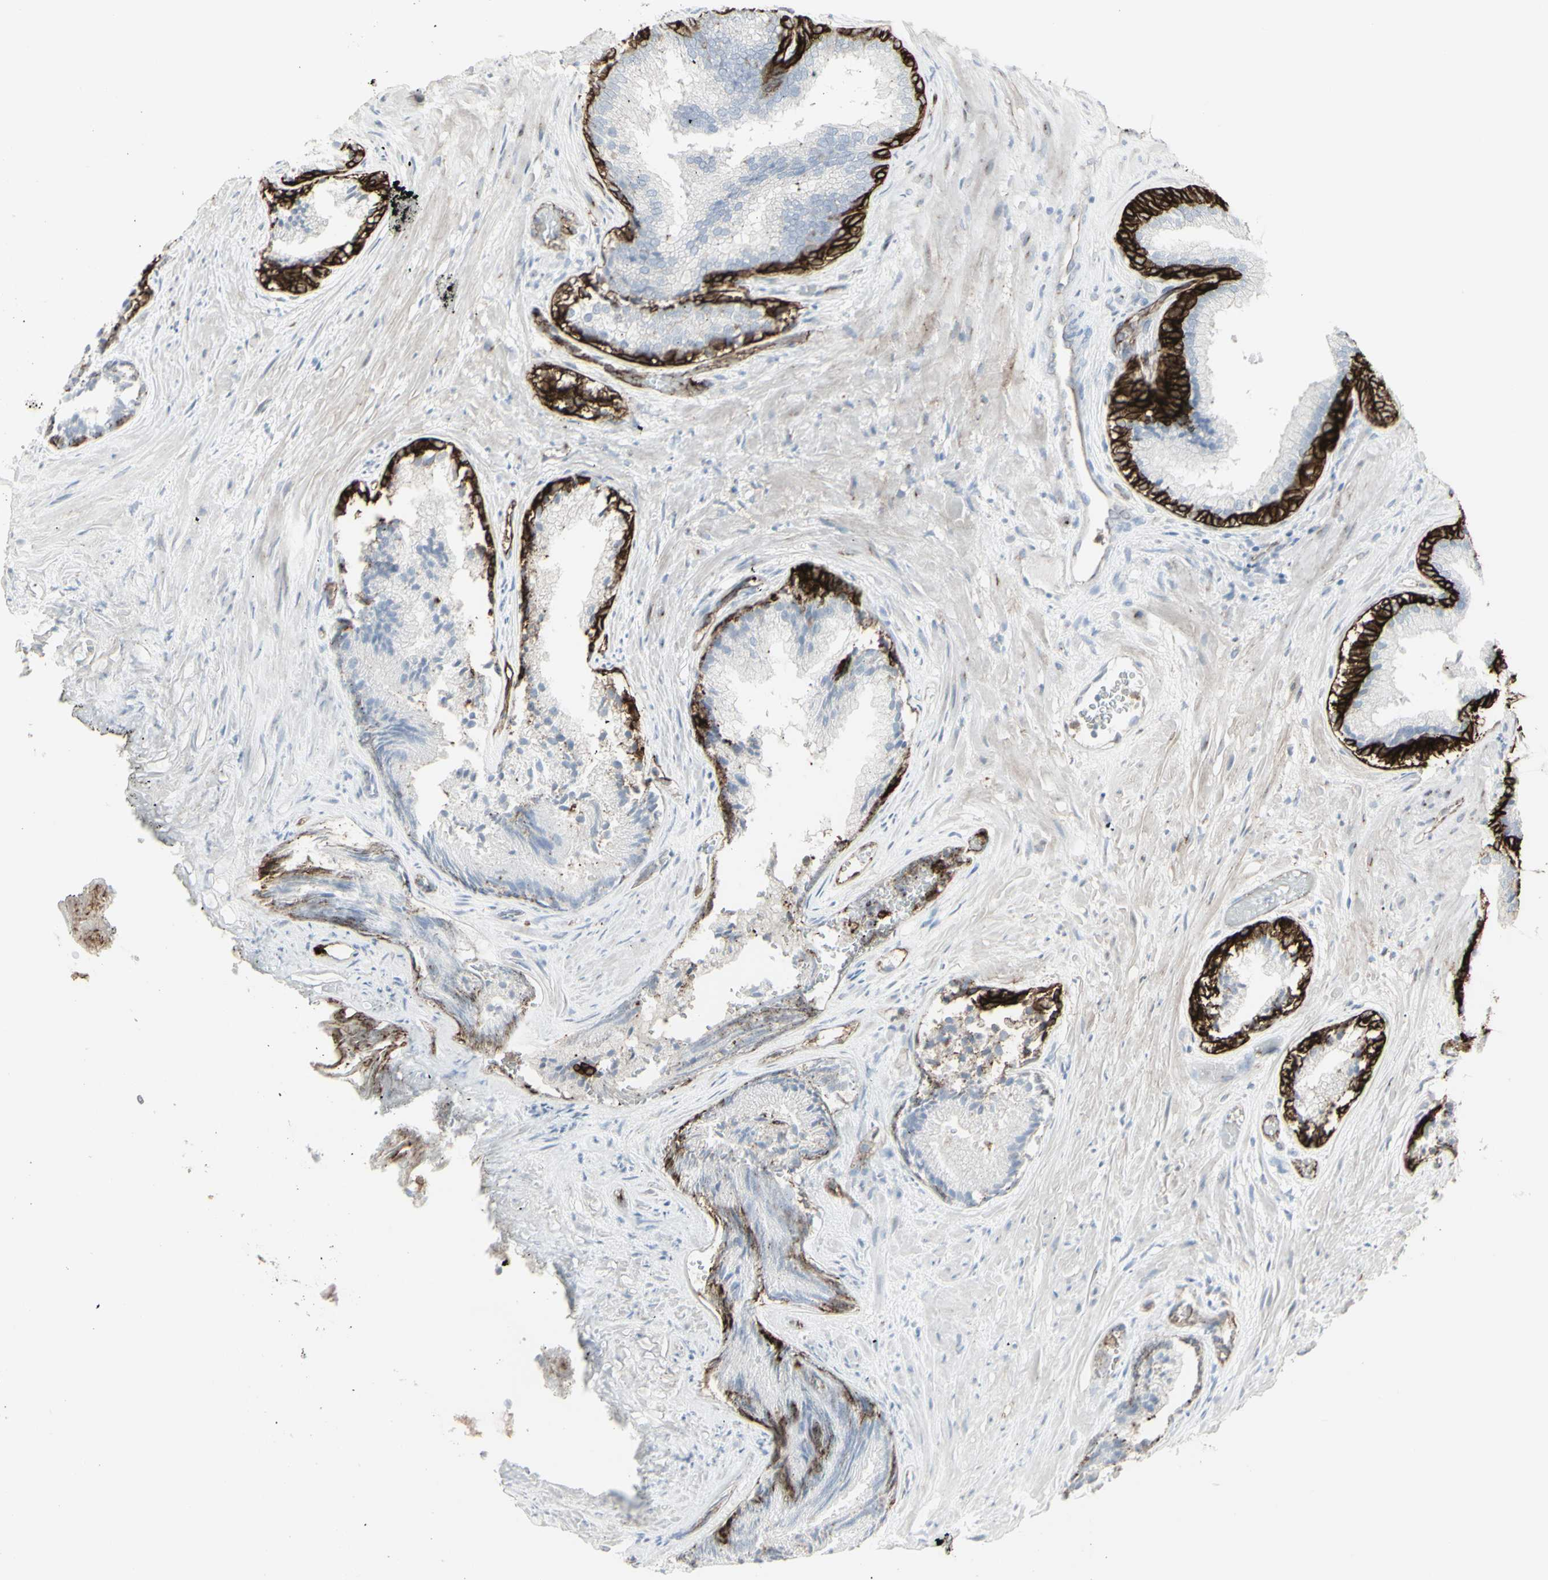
{"staining": {"intensity": "strong", "quantity": "25%-75%", "location": "cytoplasmic/membranous"}, "tissue": "prostate", "cell_type": "Glandular cells", "image_type": "normal", "snomed": [{"axis": "morphology", "description": "Normal tissue, NOS"}, {"axis": "topography", "description": "Prostate"}], "caption": "This is a photomicrograph of IHC staining of normal prostate, which shows strong staining in the cytoplasmic/membranous of glandular cells.", "gene": "GJA1", "patient": {"sex": "male", "age": 76}}